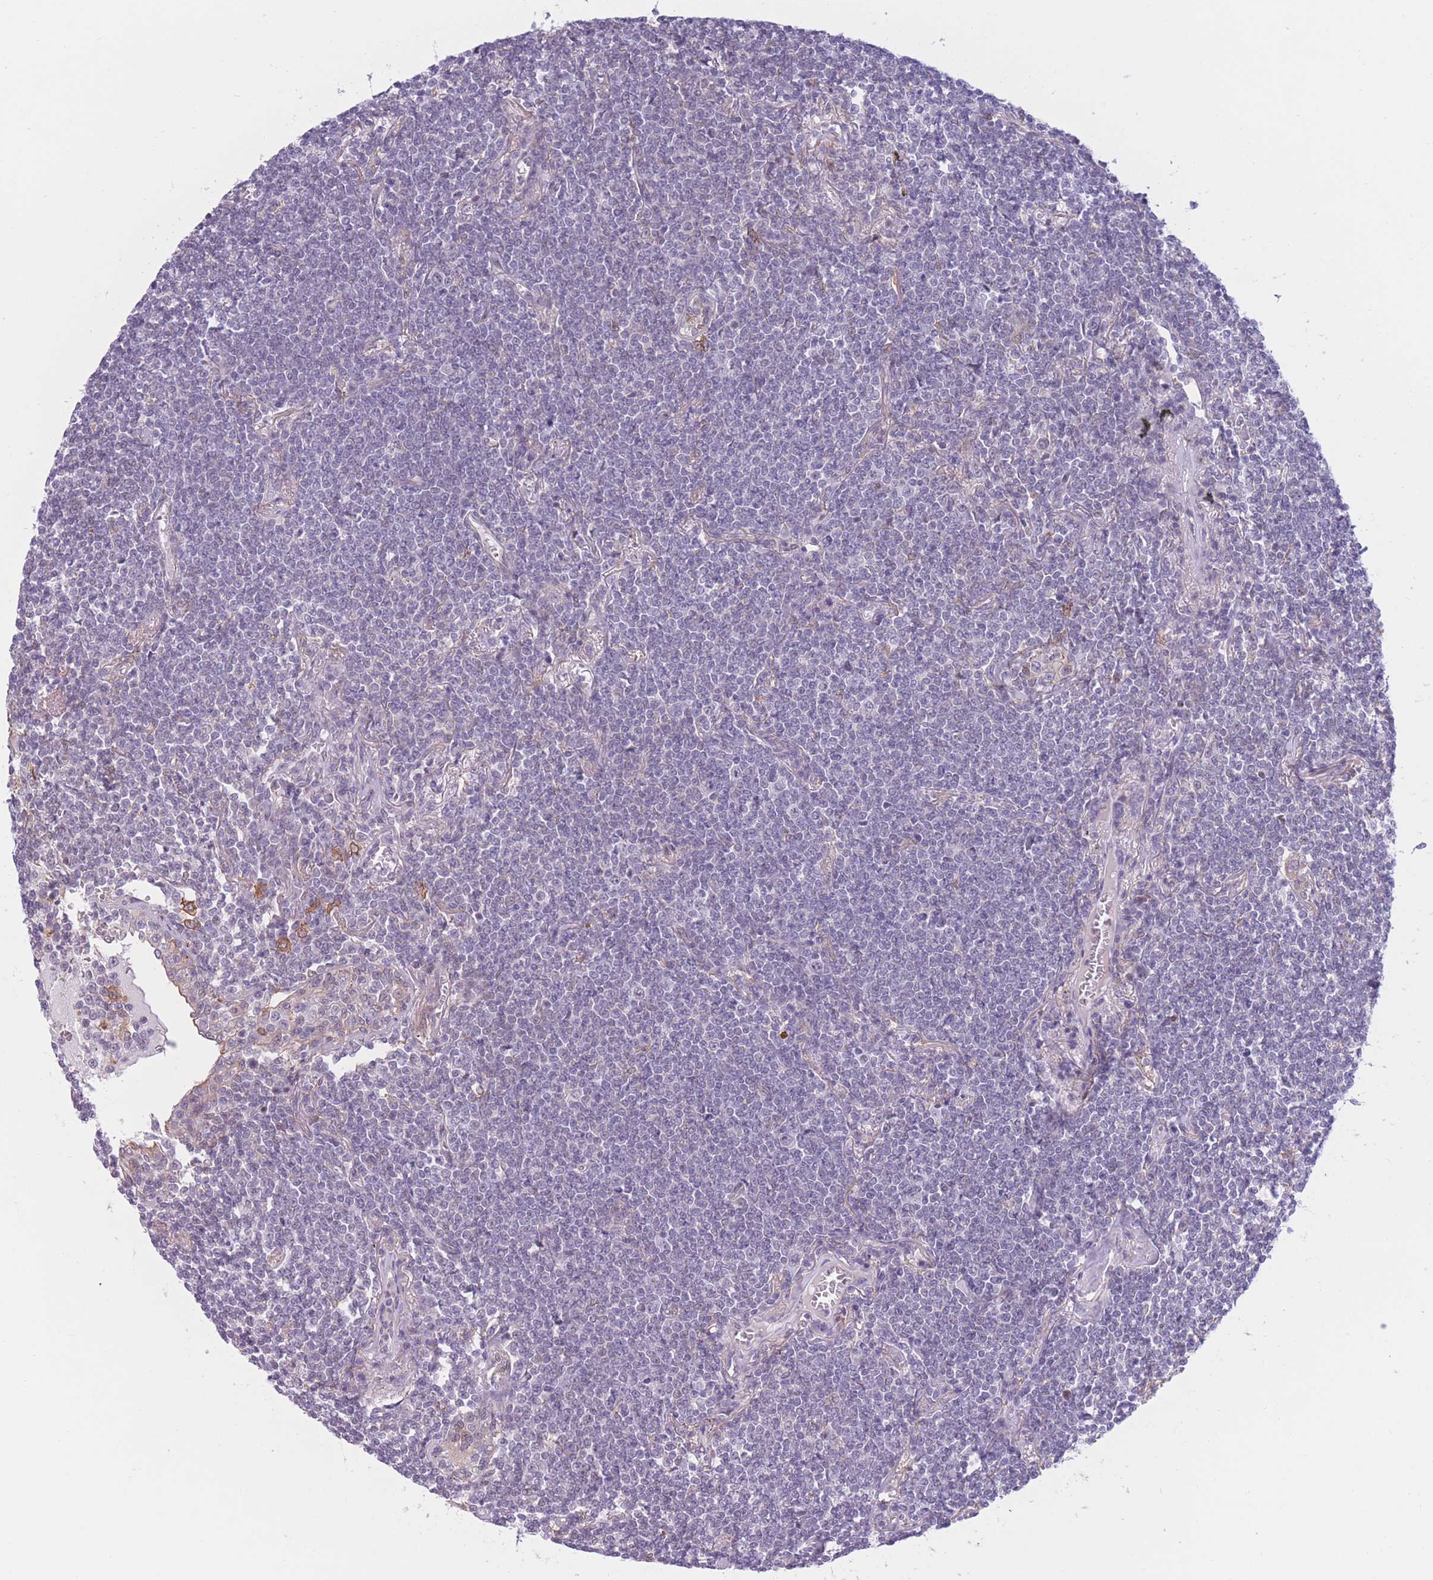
{"staining": {"intensity": "negative", "quantity": "none", "location": "none"}, "tissue": "lymphoma", "cell_type": "Tumor cells", "image_type": "cancer", "snomed": [{"axis": "morphology", "description": "Malignant lymphoma, non-Hodgkin's type, Low grade"}, {"axis": "topography", "description": "Lung"}], "caption": "An IHC image of malignant lymphoma, non-Hodgkin's type (low-grade) is shown. There is no staining in tumor cells of malignant lymphoma, non-Hodgkin's type (low-grade).", "gene": "PODXL", "patient": {"sex": "female", "age": 71}}